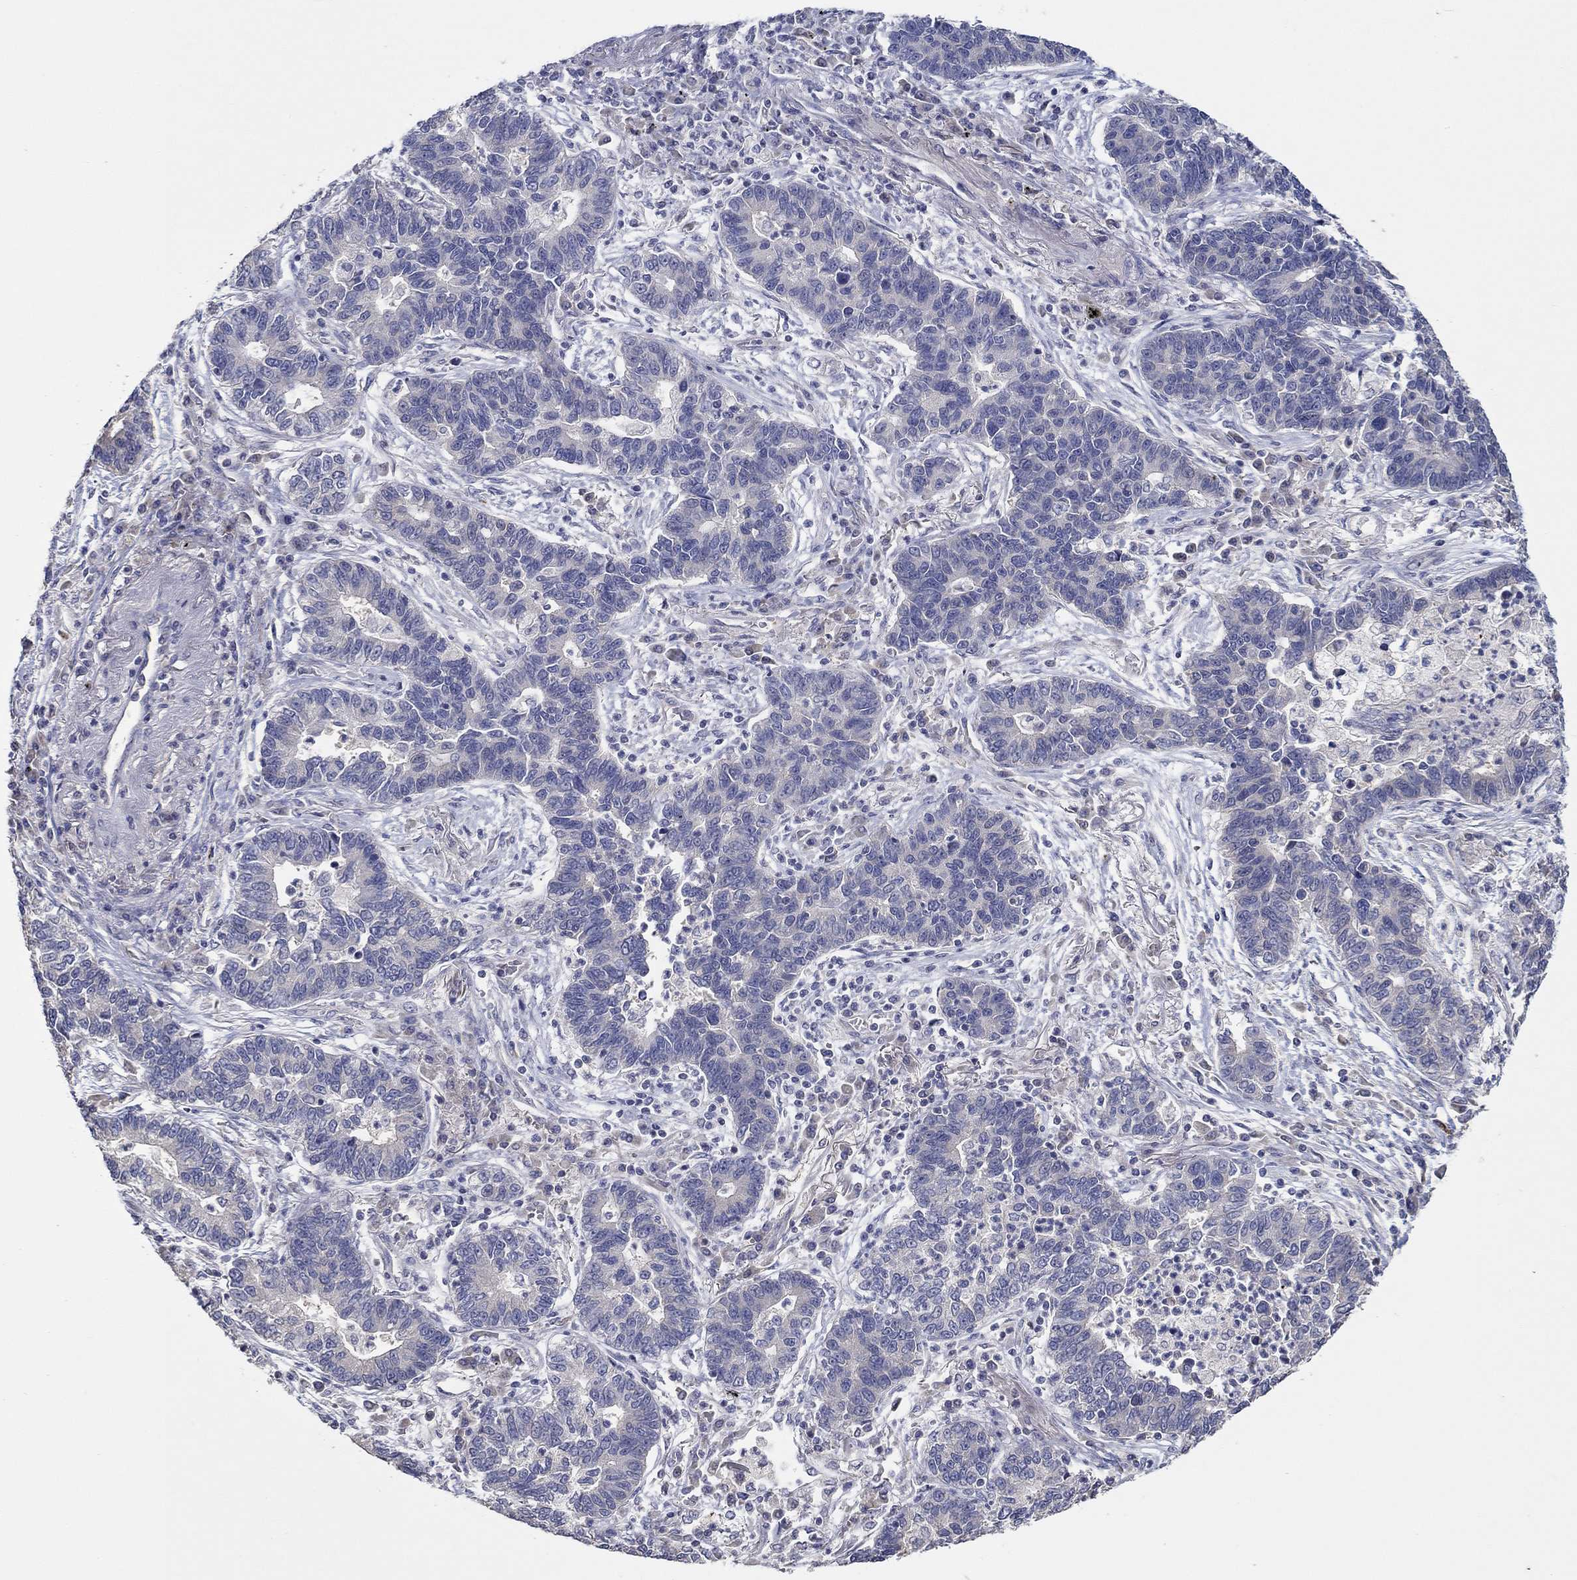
{"staining": {"intensity": "negative", "quantity": "none", "location": "none"}, "tissue": "lung cancer", "cell_type": "Tumor cells", "image_type": "cancer", "snomed": [{"axis": "morphology", "description": "Adenocarcinoma, NOS"}, {"axis": "topography", "description": "Lung"}], "caption": "IHC image of human lung adenocarcinoma stained for a protein (brown), which exhibits no positivity in tumor cells.", "gene": "DOCK3", "patient": {"sex": "female", "age": 57}}